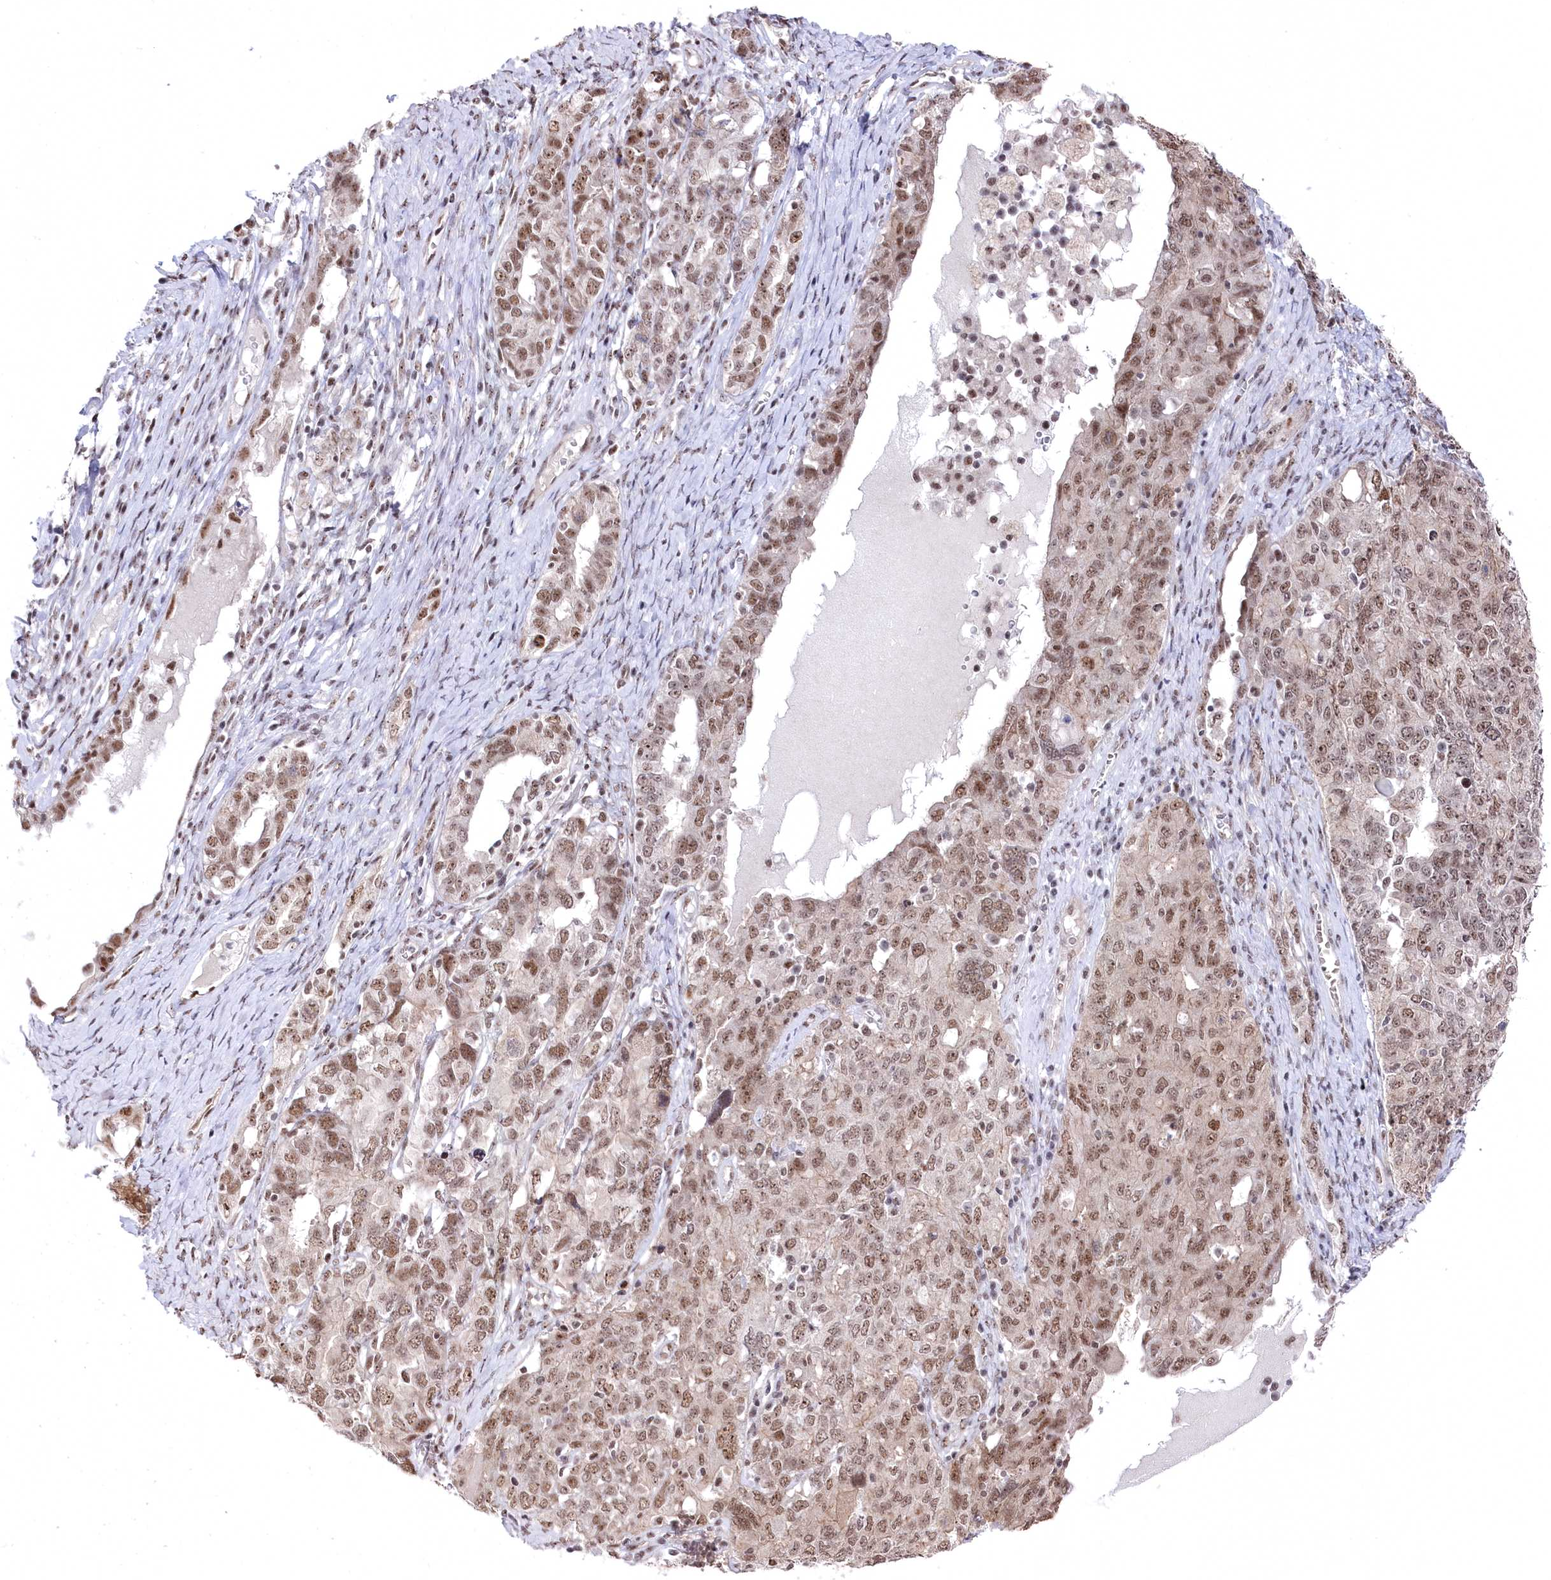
{"staining": {"intensity": "moderate", "quantity": ">75%", "location": "nuclear"}, "tissue": "ovarian cancer", "cell_type": "Tumor cells", "image_type": "cancer", "snomed": [{"axis": "morphology", "description": "Carcinoma, endometroid"}, {"axis": "topography", "description": "Ovary"}], "caption": "Human ovarian cancer (endometroid carcinoma) stained with a brown dye demonstrates moderate nuclear positive expression in approximately >75% of tumor cells.", "gene": "POLR2H", "patient": {"sex": "female", "age": 62}}